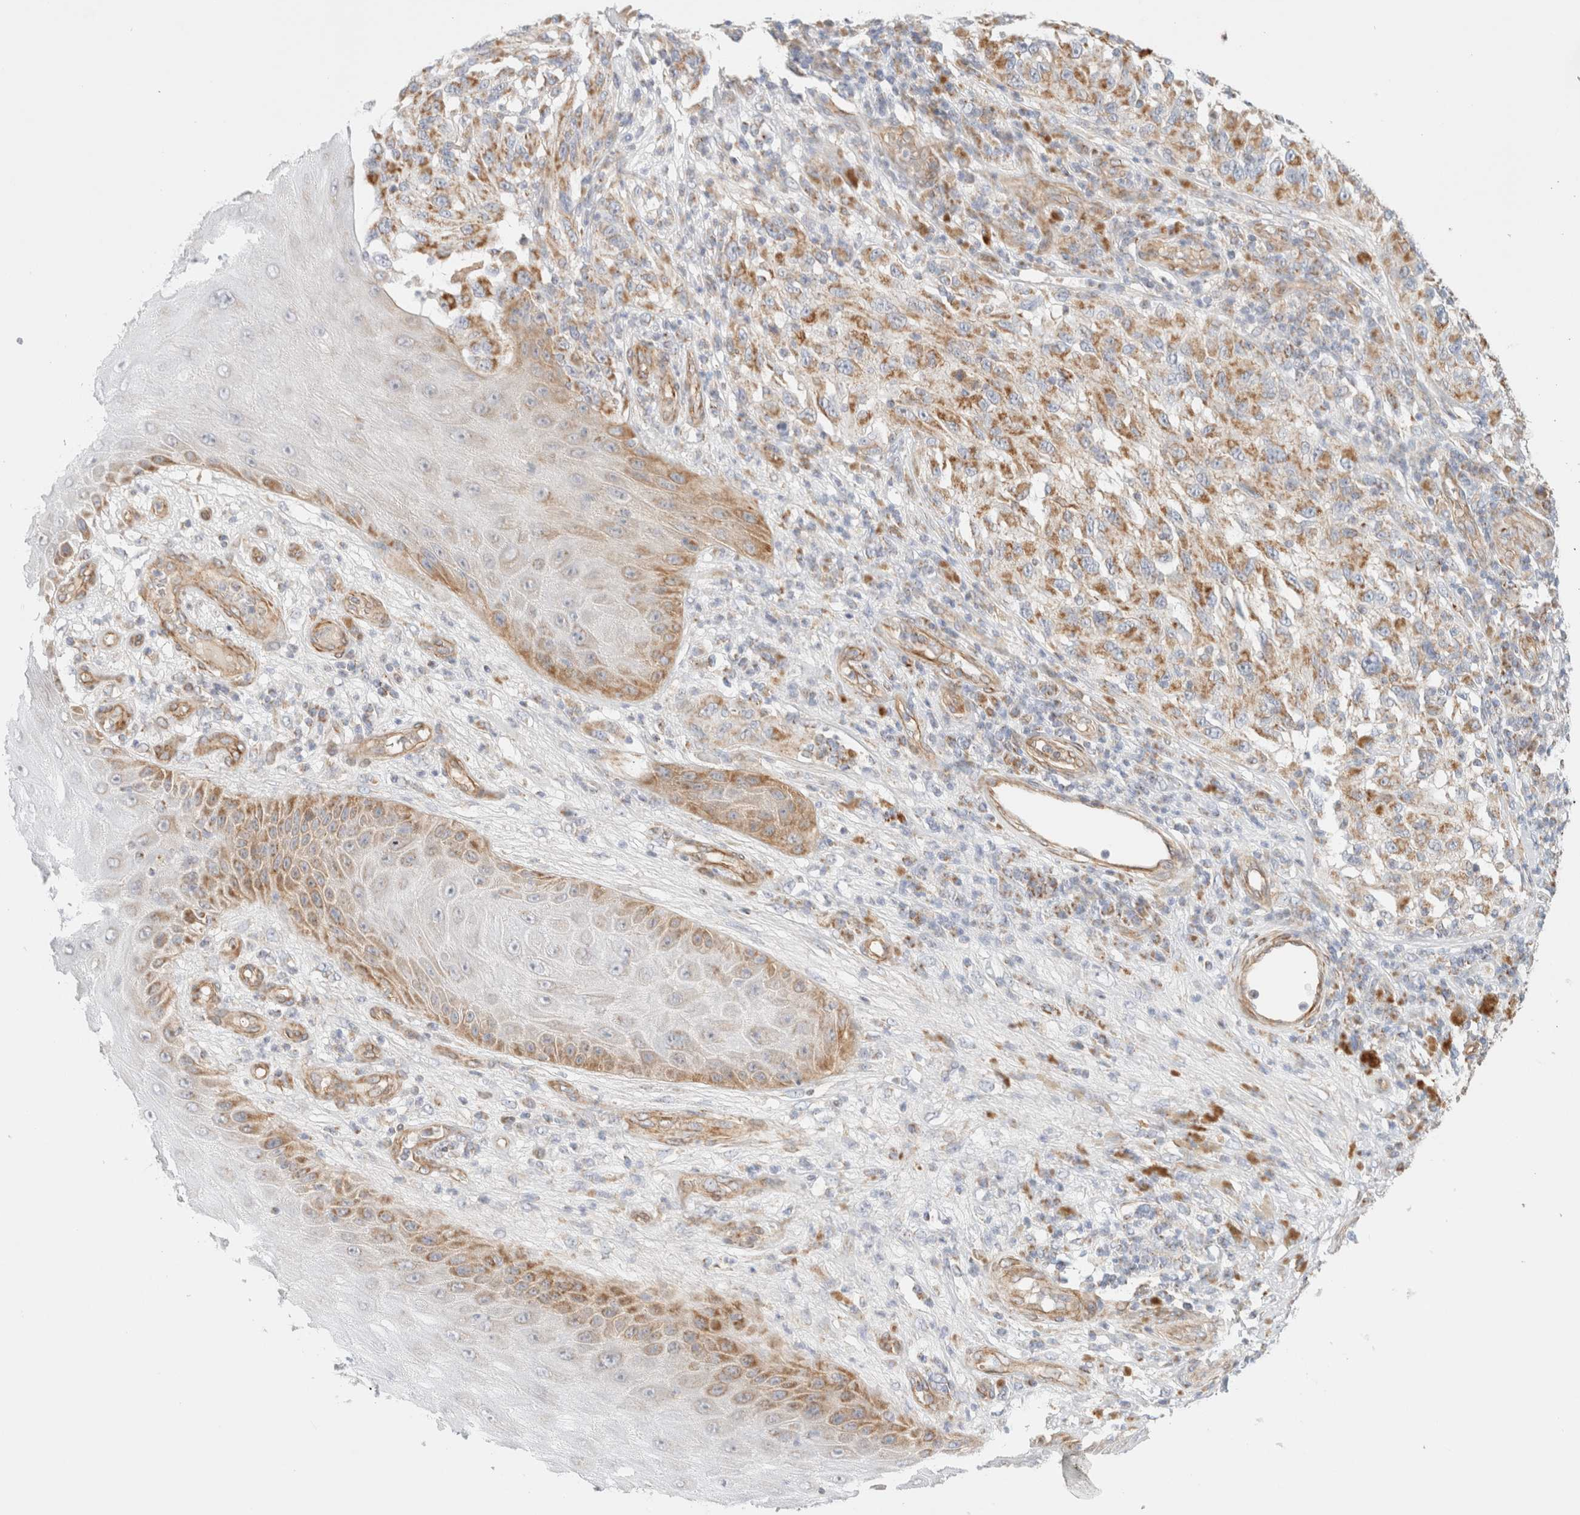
{"staining": {"intensity": "moderate", "quantity": ">75%", "location": "cytoplasmic/membranous"}, "tissue": "melanoma", "cell_type": "Tumor cells", "image_type": "cancer", "snomed": [{"axis": "morphology", "description": "Malignant melanoma, NOS"}, {"axis": "topography", "description": "Skin"}], "caption": "Melanoma was stained to show a protein in brown. There is medium levels of moderate cytoplasmic/membranous staining in approximately >75% of tumor cells. (DAB (3,3'-diaminobenzidine) = brown stain, brightfield microscopy at high magnification).", "gene": "MRM3", "patient": {"sex": "female", "age": 73}}